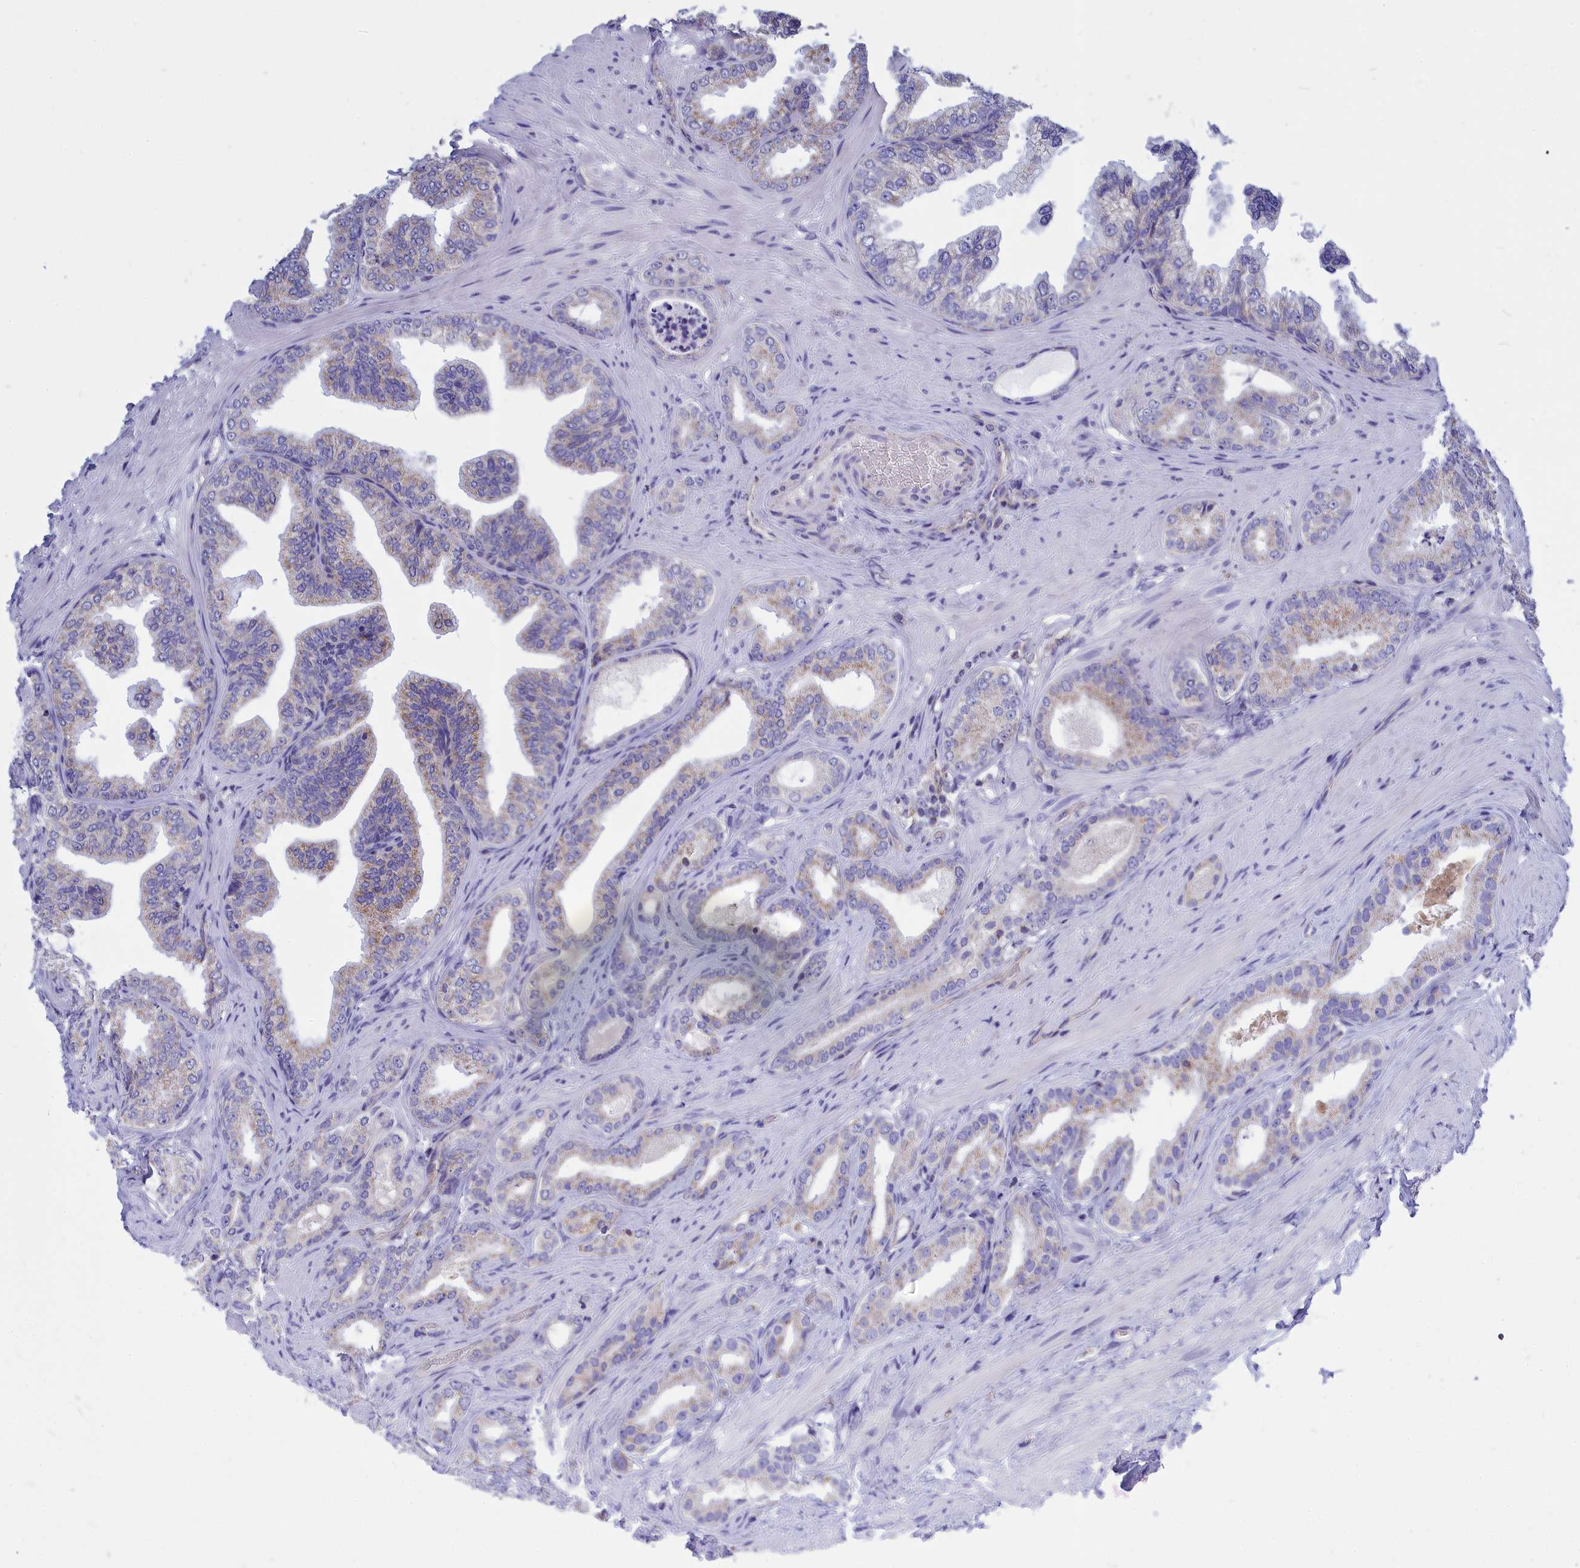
{"staining": {"intensity": "negative", "quantity": "none", "location": "none"}, "tissue": "prostate cancer", "cell_type": "Tumor cells", "image_type": "cancer", "snomed": [{"axis": "morphology", "description": "Adenocarcinoma, Low grade"}, {"axis": "topography", "description": "Prostate"}], "caption": "Immunohistochemistry (IHC) of adenocarcinoma (low-grade) (prostate) exhibits no staining in tumor cells.", "gene": "CCRL2", "patient": {"sex": "male", "age": 63}}